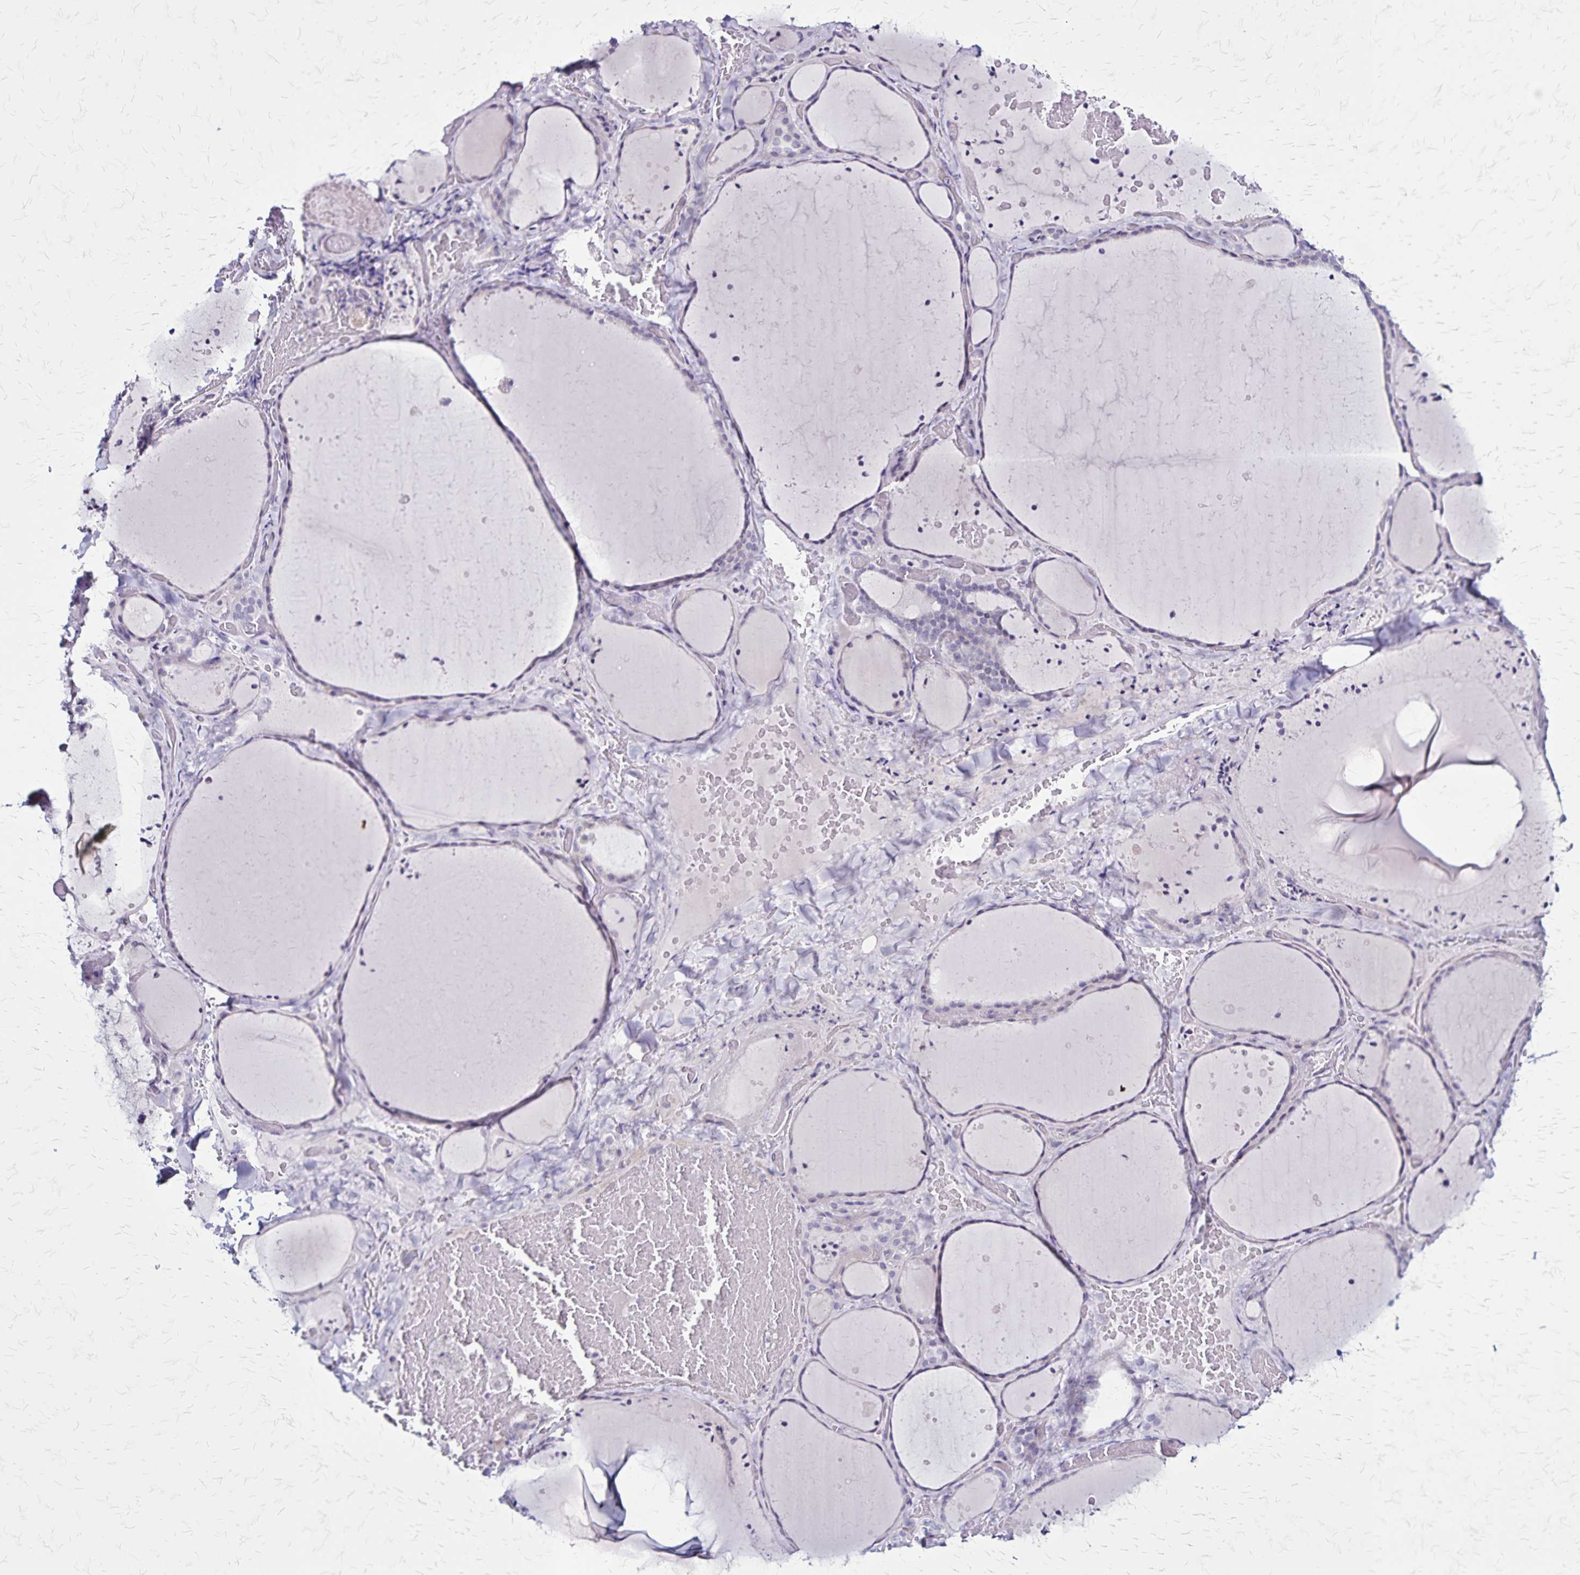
{"staining": {"intensity": "negative", "quantity": "none", "location": "none"}, "tissue": "thyroid gland", "cell_type": "Glandular cells", "image_type": "normal", "snomed": [{"axis": "morphology", "description": "Normal tissue, NOS"}, {"axis": "topography", "description": "Thyroid gland"}], "caption": "IHC of unremarkable human thyroid gland displays no expression in glandular cells.", "gene": "PLXNA4", "patient": {"sex": "female", "age": 36}}